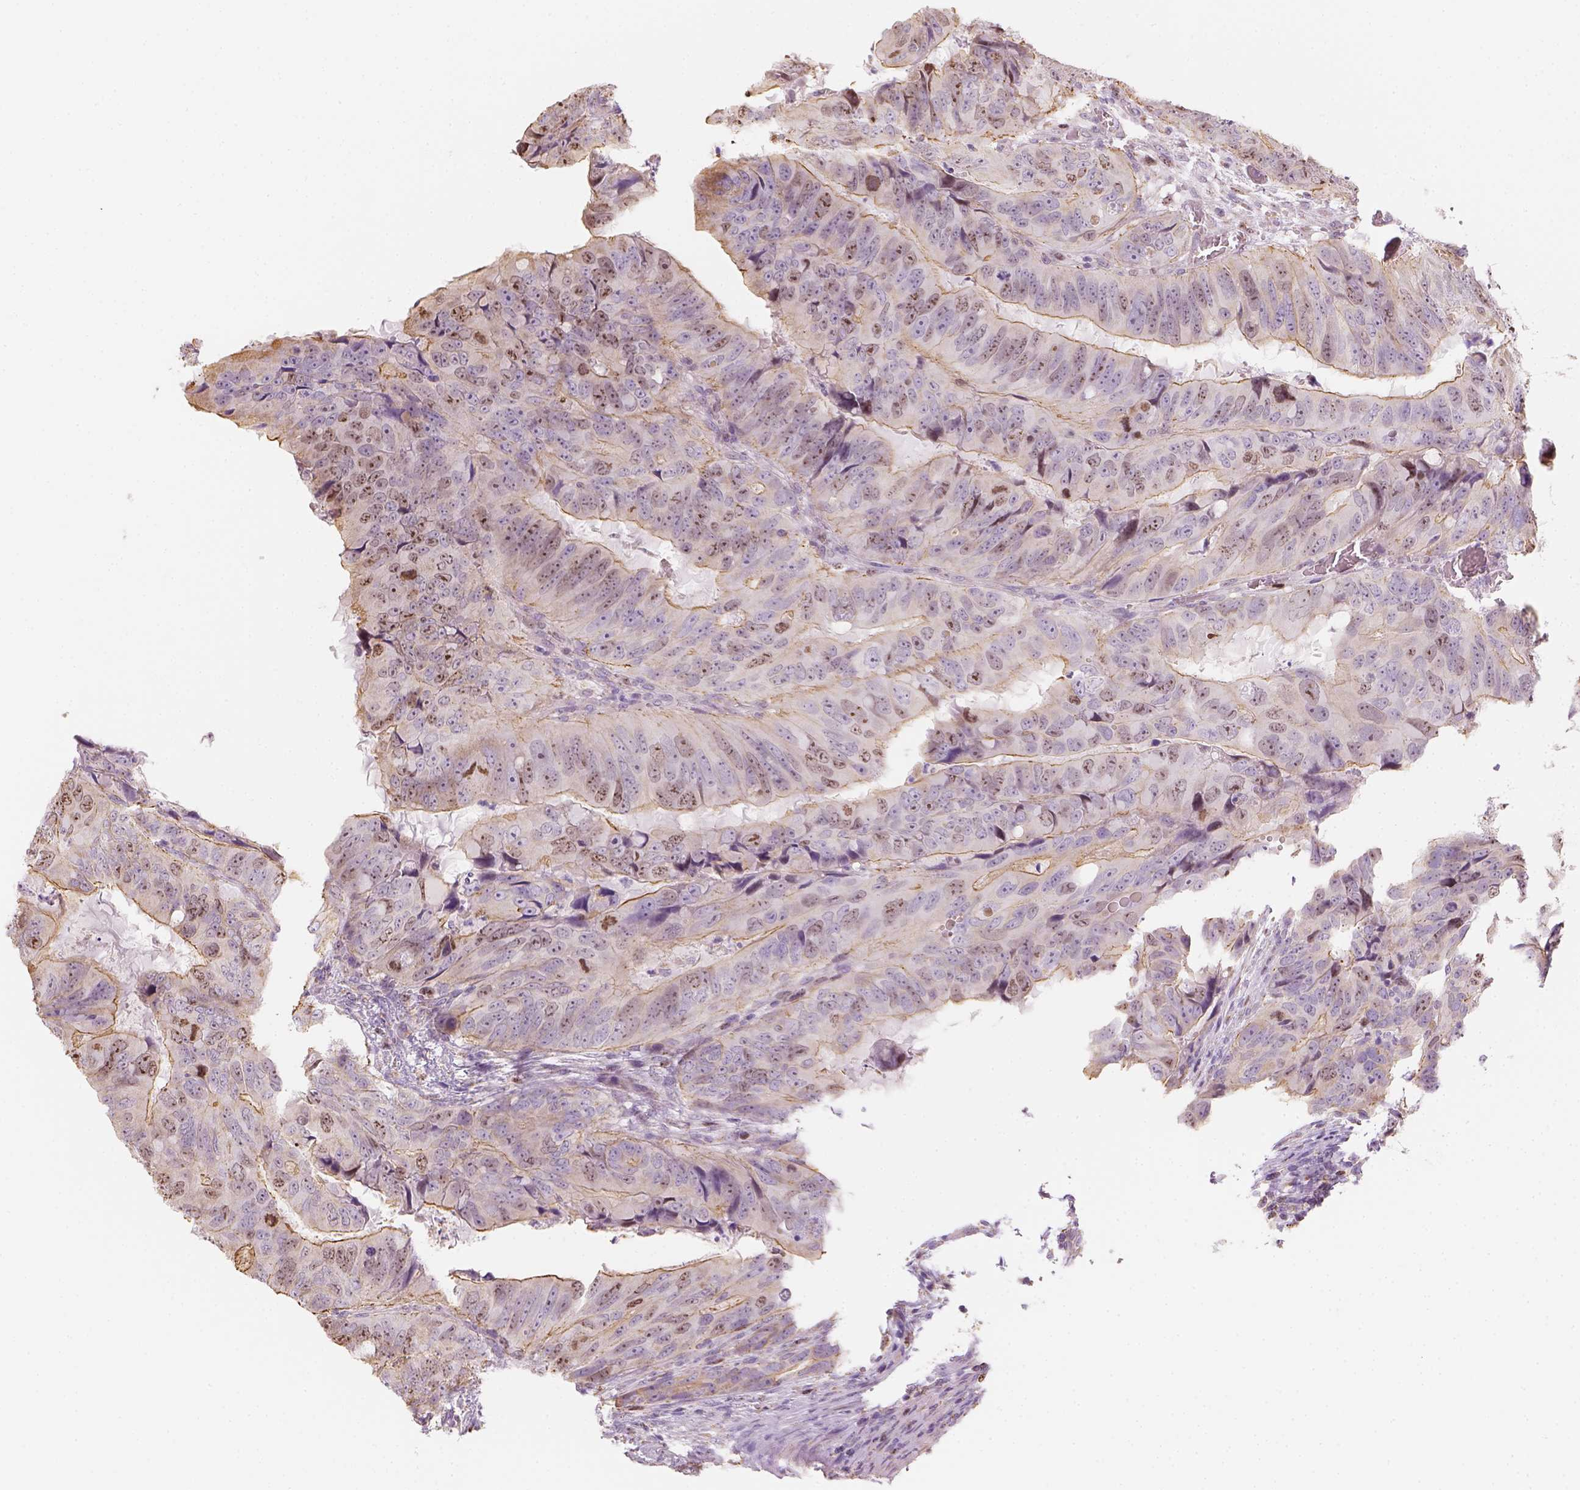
{"staining": {"intensity": "moderate", "quantity": "<25%", "location": "cytoplasmic/membranous,nuclear"}, "tissue": "colorectal cancer", "cell_type": "Tumor cells", "image_type": "cancer", "snomed": [{"axis": "morphology", "description": "Adenocarcinoma, NOS"}, {"axis": "topography", "description": "Colon"}], "caption": "IHC (DAB (3,3'-diaminobenzidine)) staining of colorectal cancer demonstrates moderate cytoplasmic/membranous and nuclear protein expression in approximately <25% of tumor cells.", "gene": "LCA5", "patient": {"sex": "male", "age": 79}}